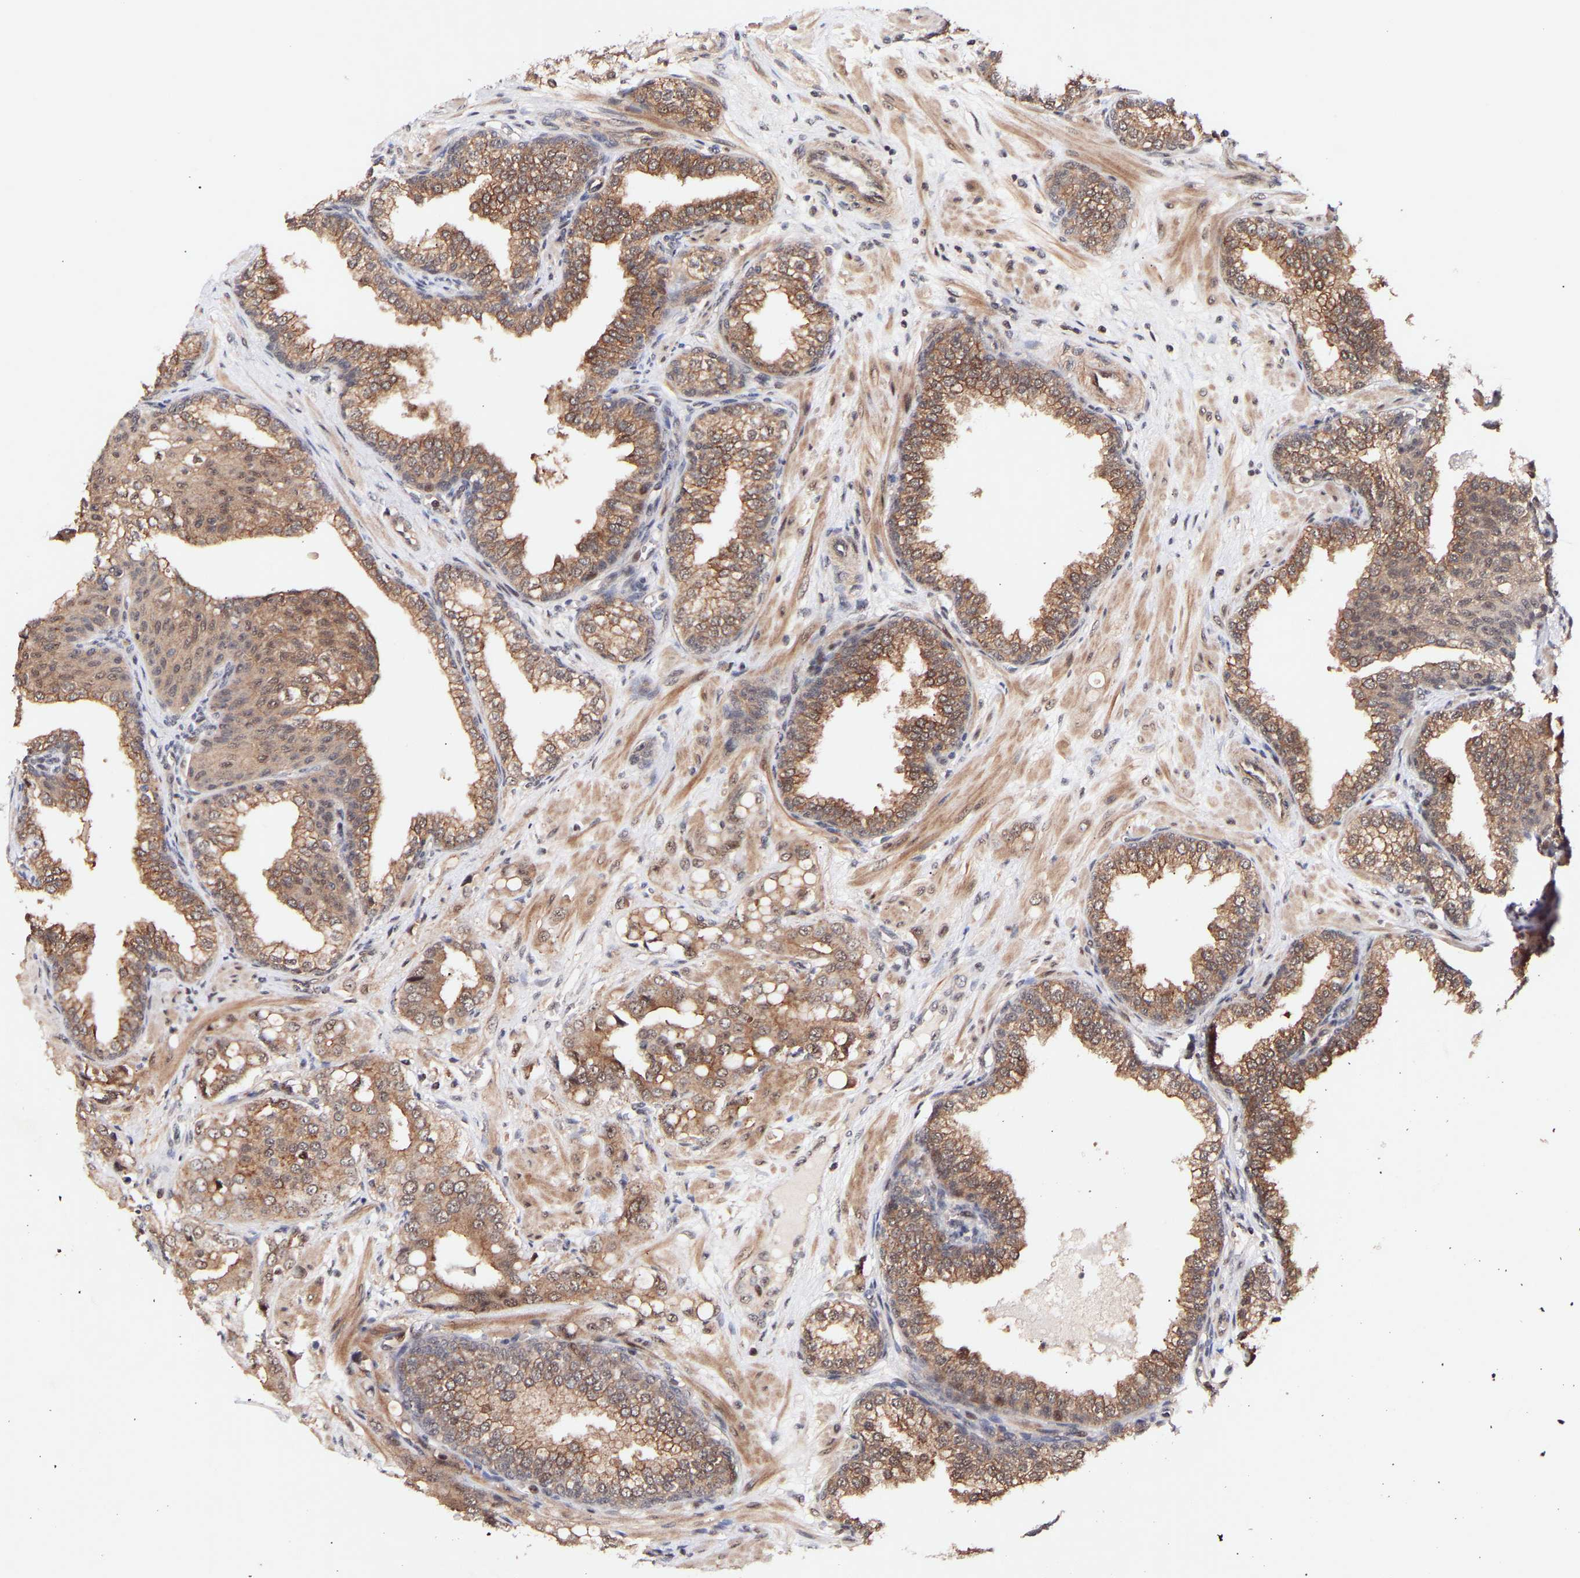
{"staining": {"intensity": "moderate", "quantity": ">75%", "location": "cytoplasmic/membranous"}, "tissue": "prostate cancer", "cell_type": "Tumor cells", "image_type": "cancer", "snomed": [{"axis": "morphology", "description": "Adenocarcinoma, High grade"}, {"axis": "topography", "description": "Prostate"}], "caption": "Protein analysis of prostate high-grade adenocarcinoma tissue reveals moderate cytoplasmic/membranous positivity in approximately >75% of tumor cells.", "gene": "PDLIM5", "patient": {"sex": "male", "age": 52}}